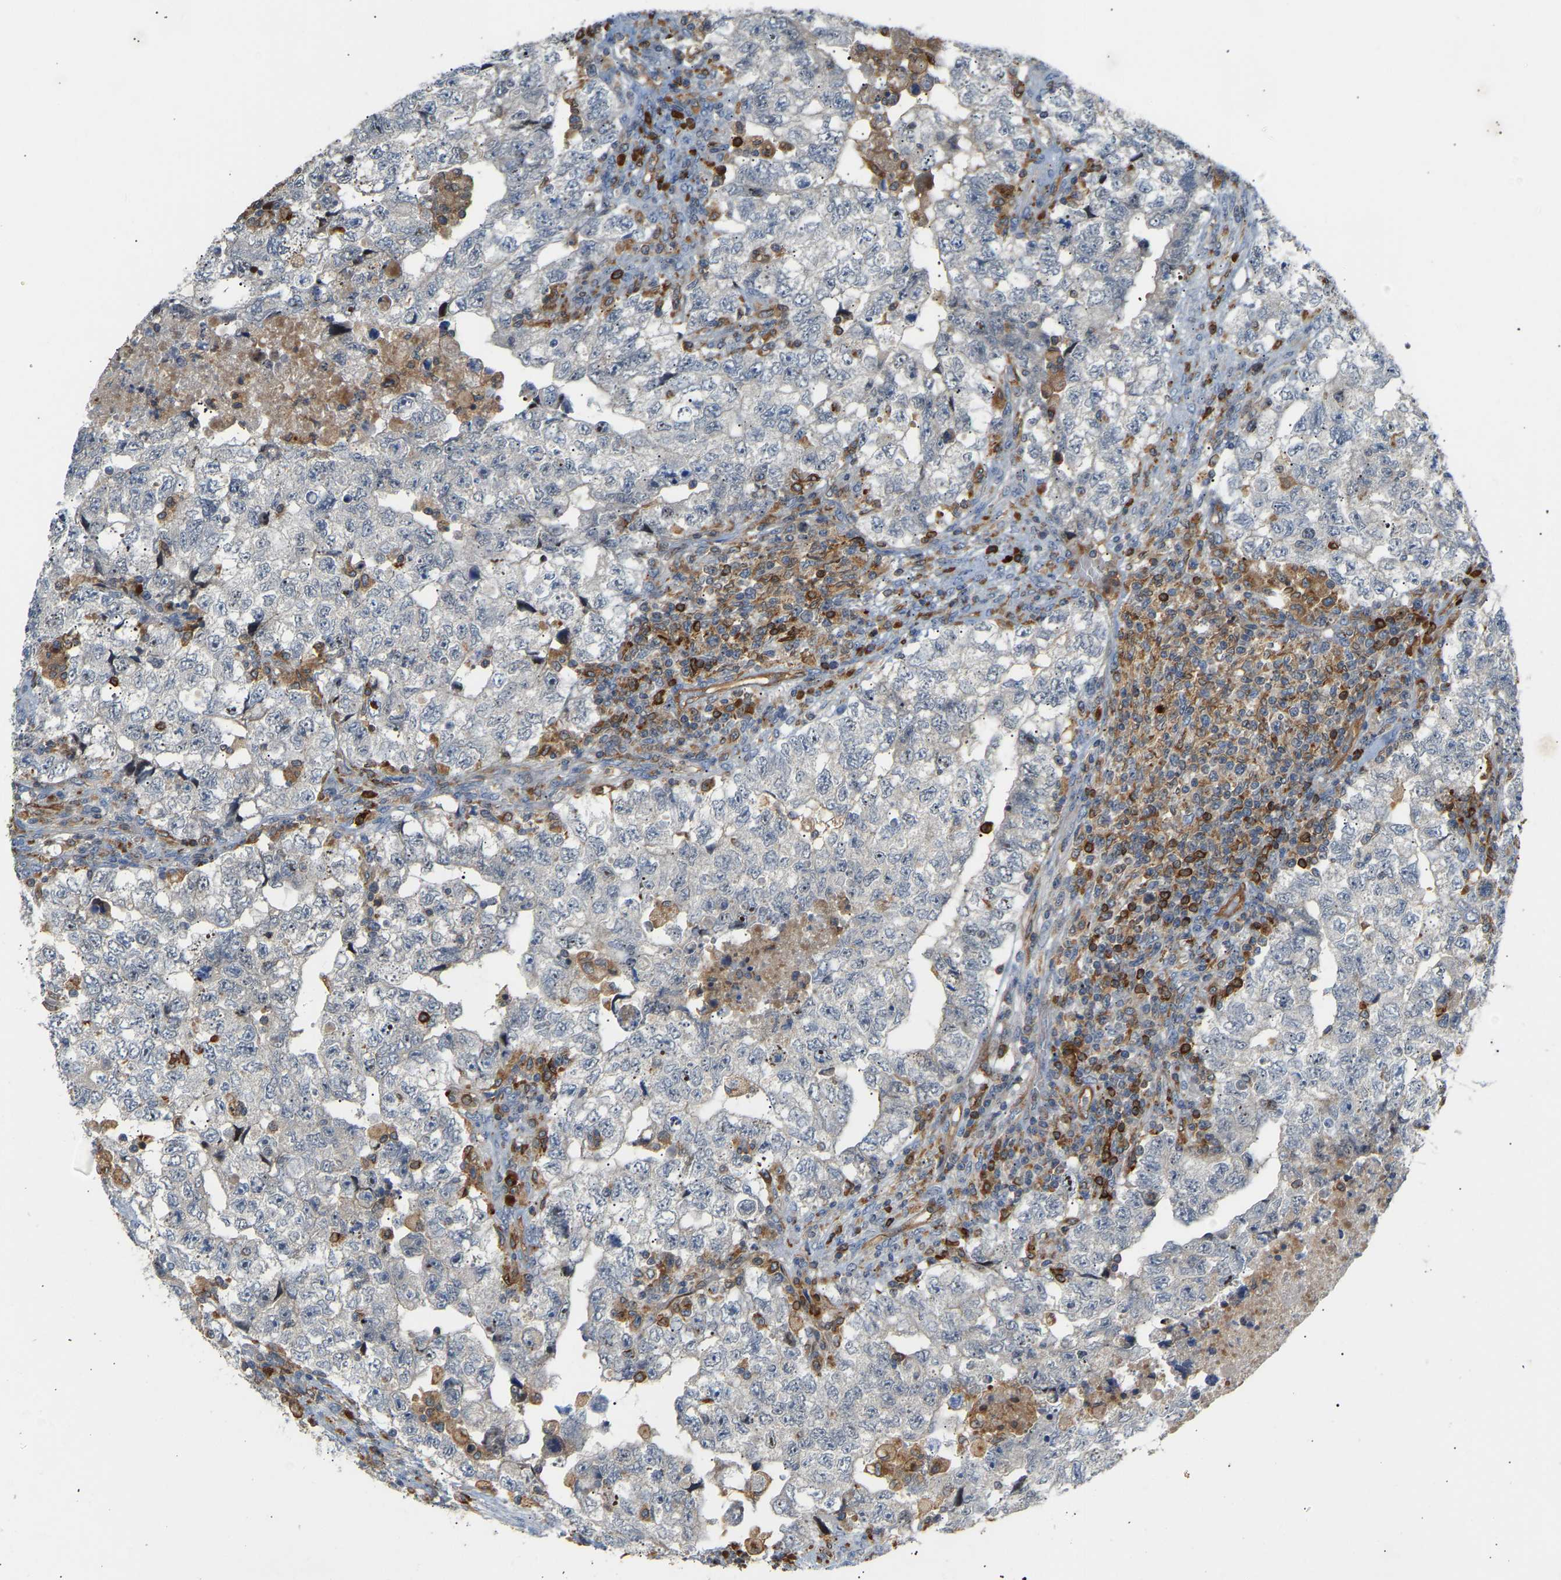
{"staining": {"intensity": "negative", "quantity": "none", "location": "none"}, "tissue": "testis cancer", "cell_type": "Tumor cells", "image_type": "cancer", "snomed": [{"axis": "morphology", "description": "Carcinoma, Embryonal, NOS"}, {"axis": "topography", "description": "Testis"}], "caption": "A high-resolution image shows immunohistochemistry staining of testis embryonal carcinoma, which exhibits no significant expression in tumor cells.", "gene": "PLCG2", "patient": {"sex": "male", "age": 36}}